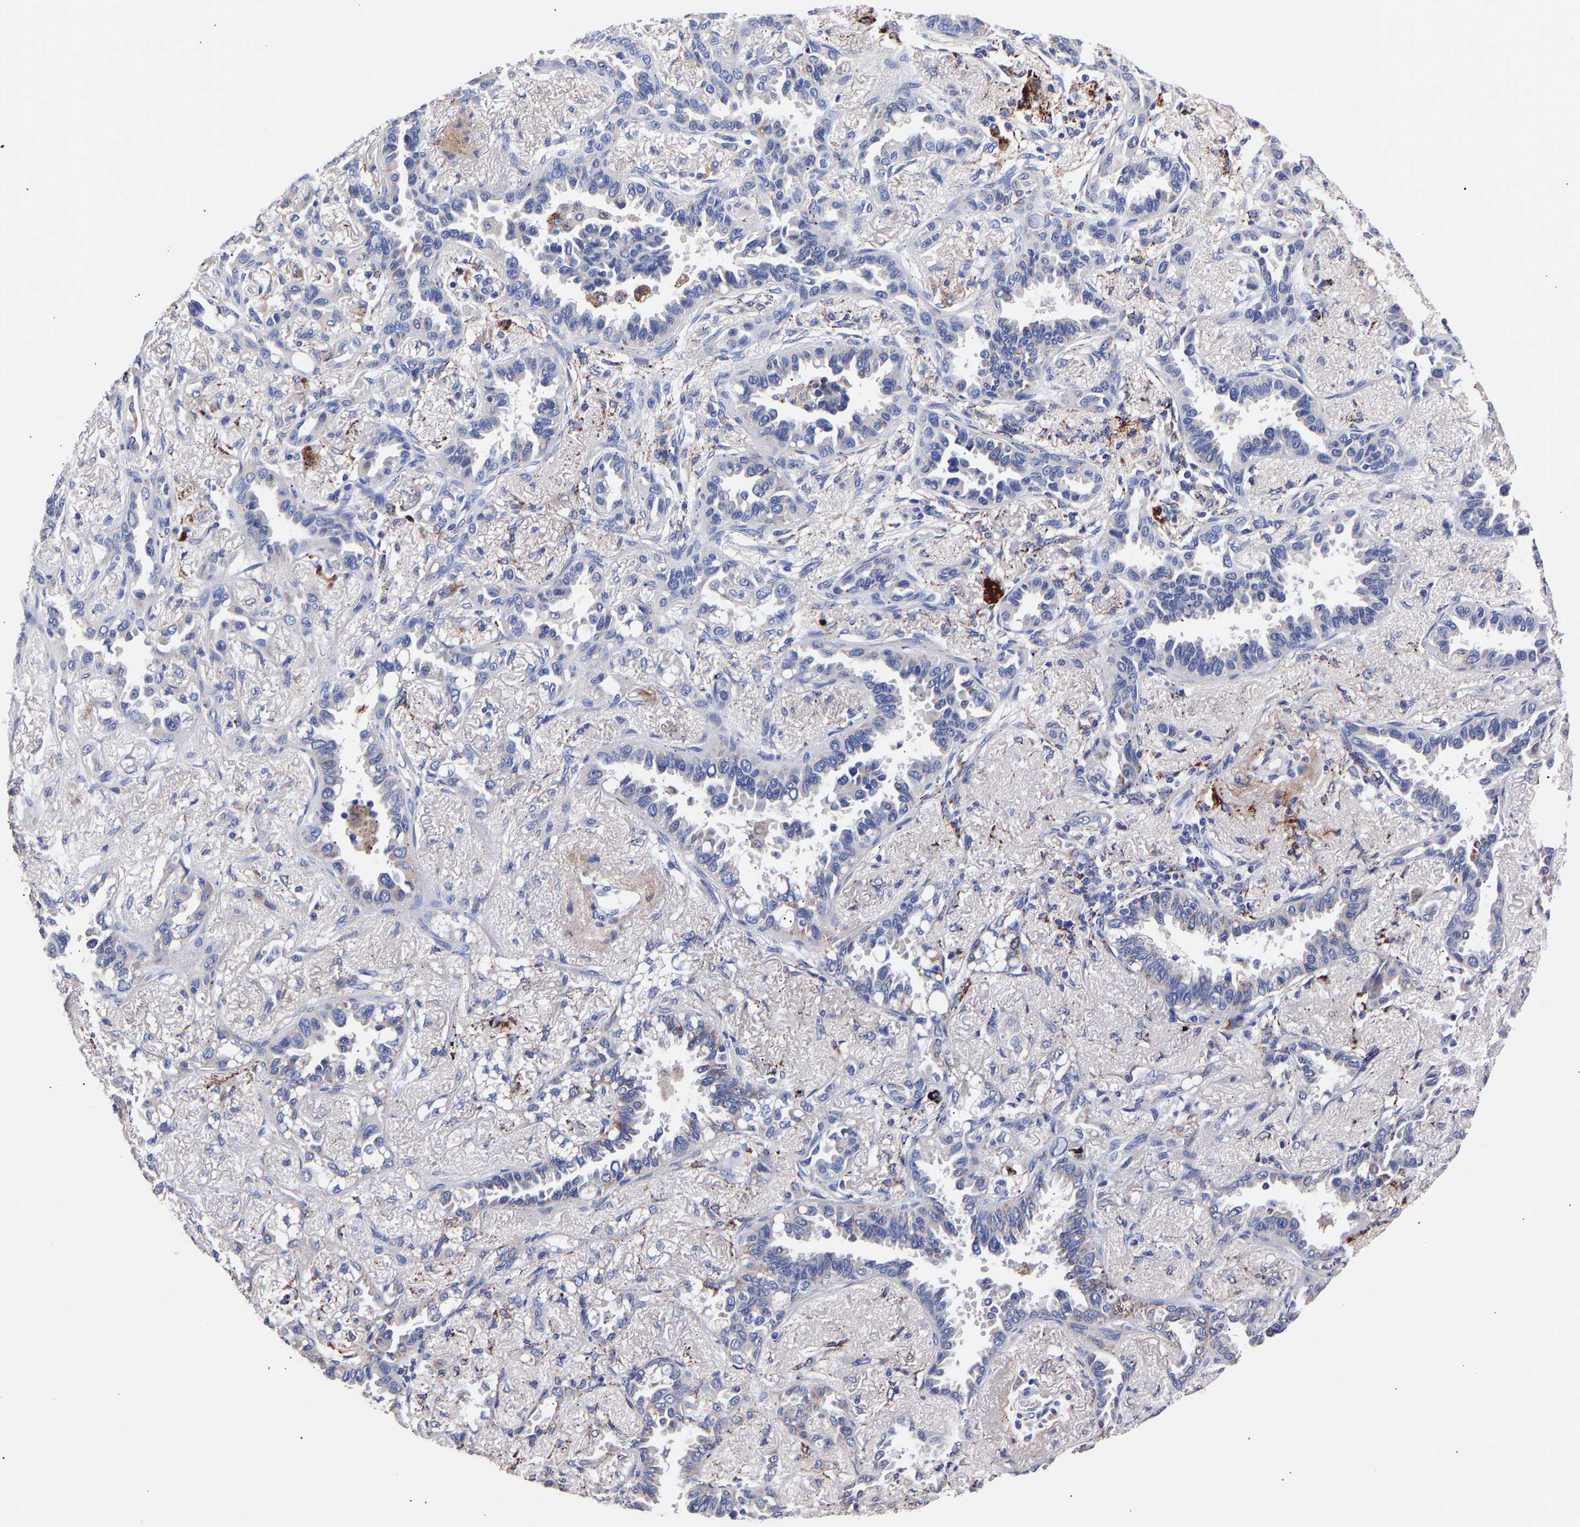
{"staining": {"intensity": "weak", "quantity": "<25%", "location": "cytoplasmic/membranous"}, "tissue": "lung cancer", "cell_type": "Tumor cells", "image_type": "cancer", "snomed": [{"axis": "morphology", "description": "Adenocarcinoma, NOS"}, {"axis": "topography", "description": "Lung"}], "caption": "Micrograph shows no protein positivity in tumor cells of lung adenocarcinoma tissue.", "gene": "SEM1", "patient": {"sex": "male", "age": 59}}